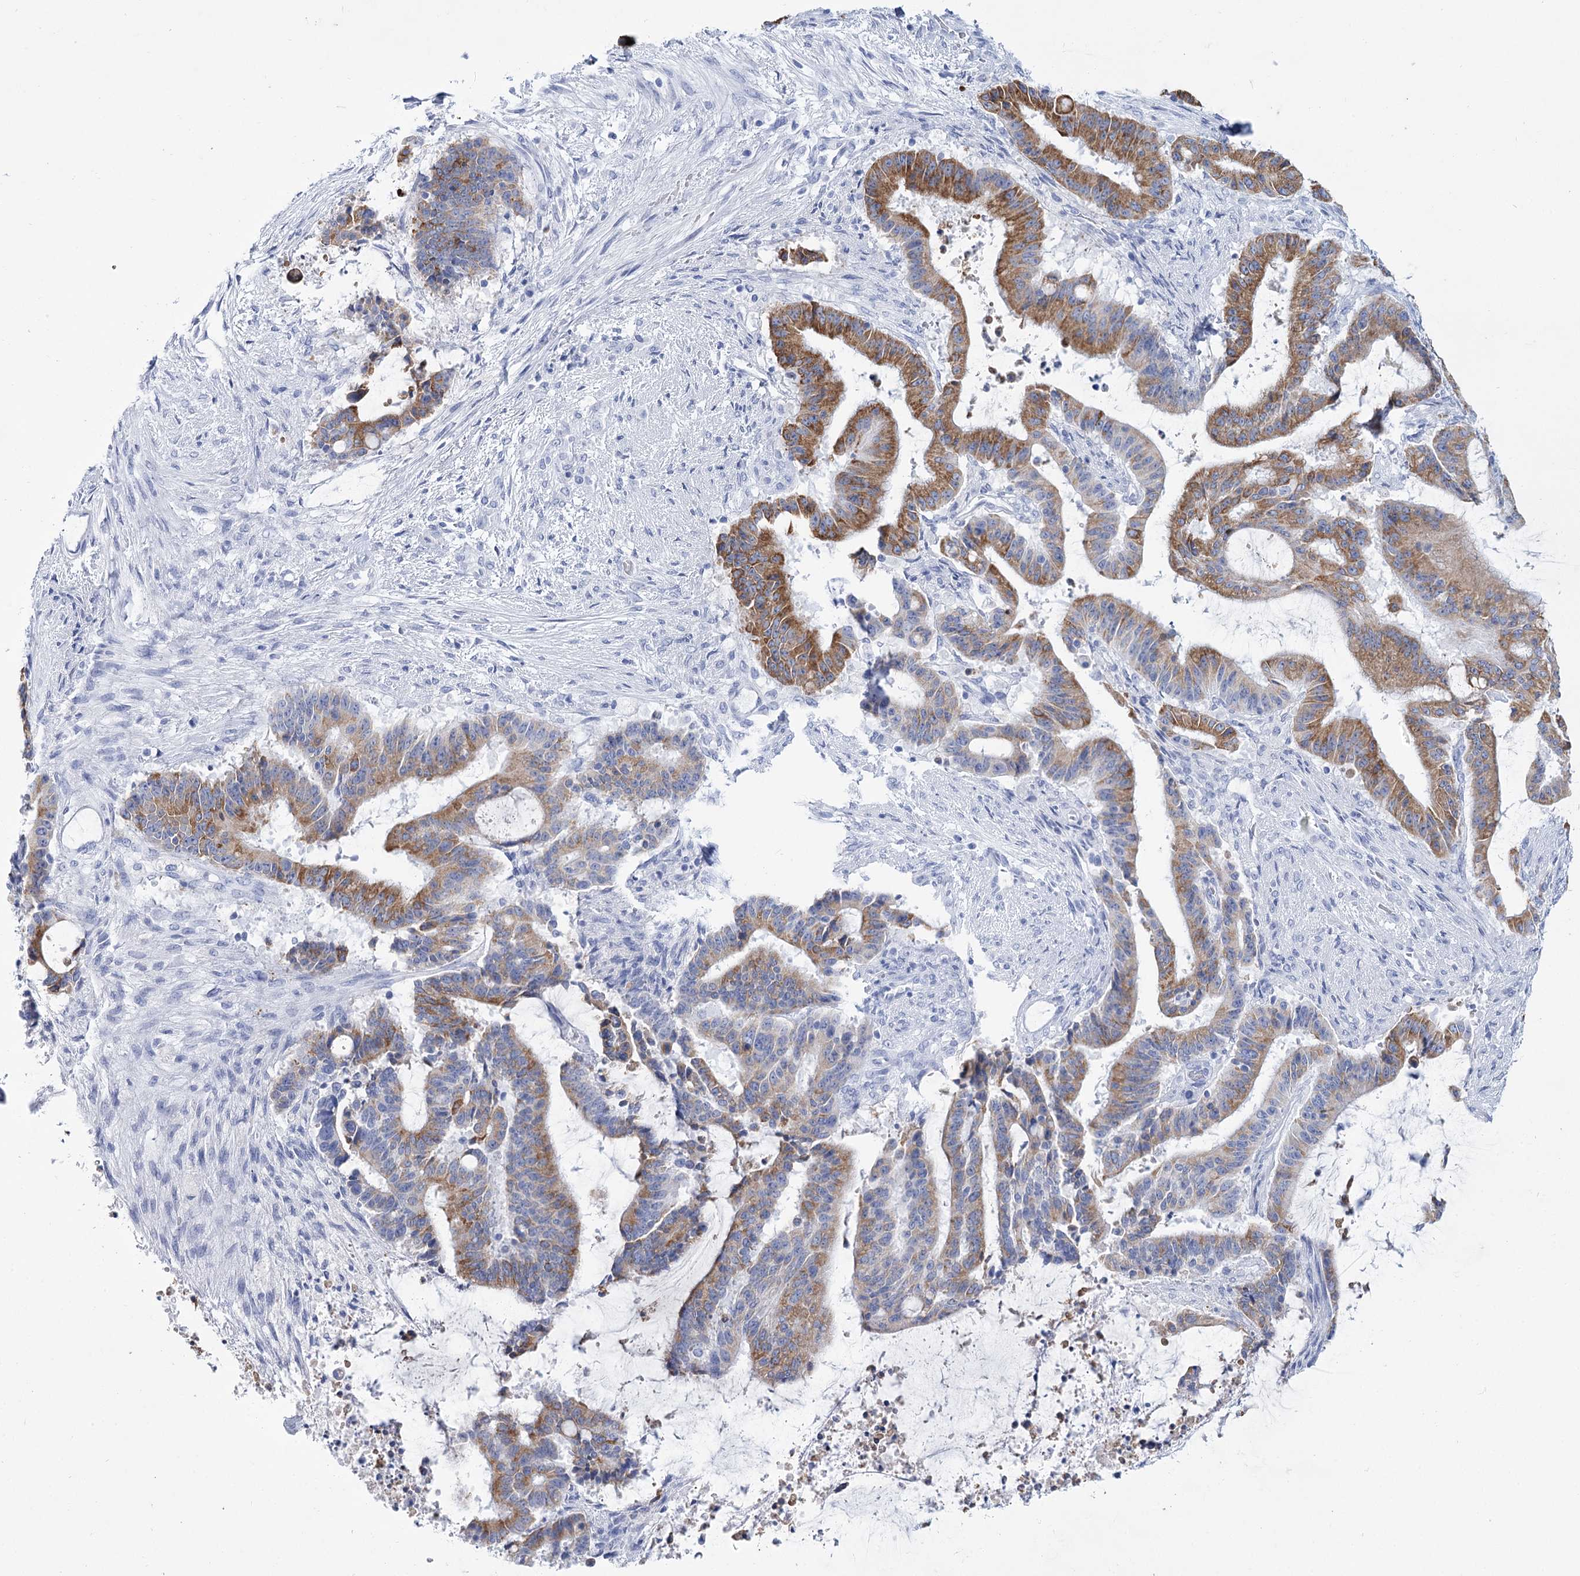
{"staining": {"intensity": "moderate", "quantity": ">75%", "location": "cytoplasmic/membranous"}, "tissue": "liver cancer", "cell_type": "Tumor cells", "image_type": "cancer", "snomed": [{"axis": "morphology", "description": "Normal tissue, NOS"}, {"axis": "morphology", "description": "Cholangiocarcinoma"}, {"axis": "topography", "description": "Liver"}, {"axis": "topography", "description": "Peripheral nerve tissue"}], "caption": "Protein staining exhibits moderate cytoplasmic/membranous staining in about >75% of tumor cells in cholangiocarcinoma (liver). (Brightfield microscopy of DAB IHC at high magnification).", "gene": "RNF186", "patient": {"sex": "female", "age": 73}}